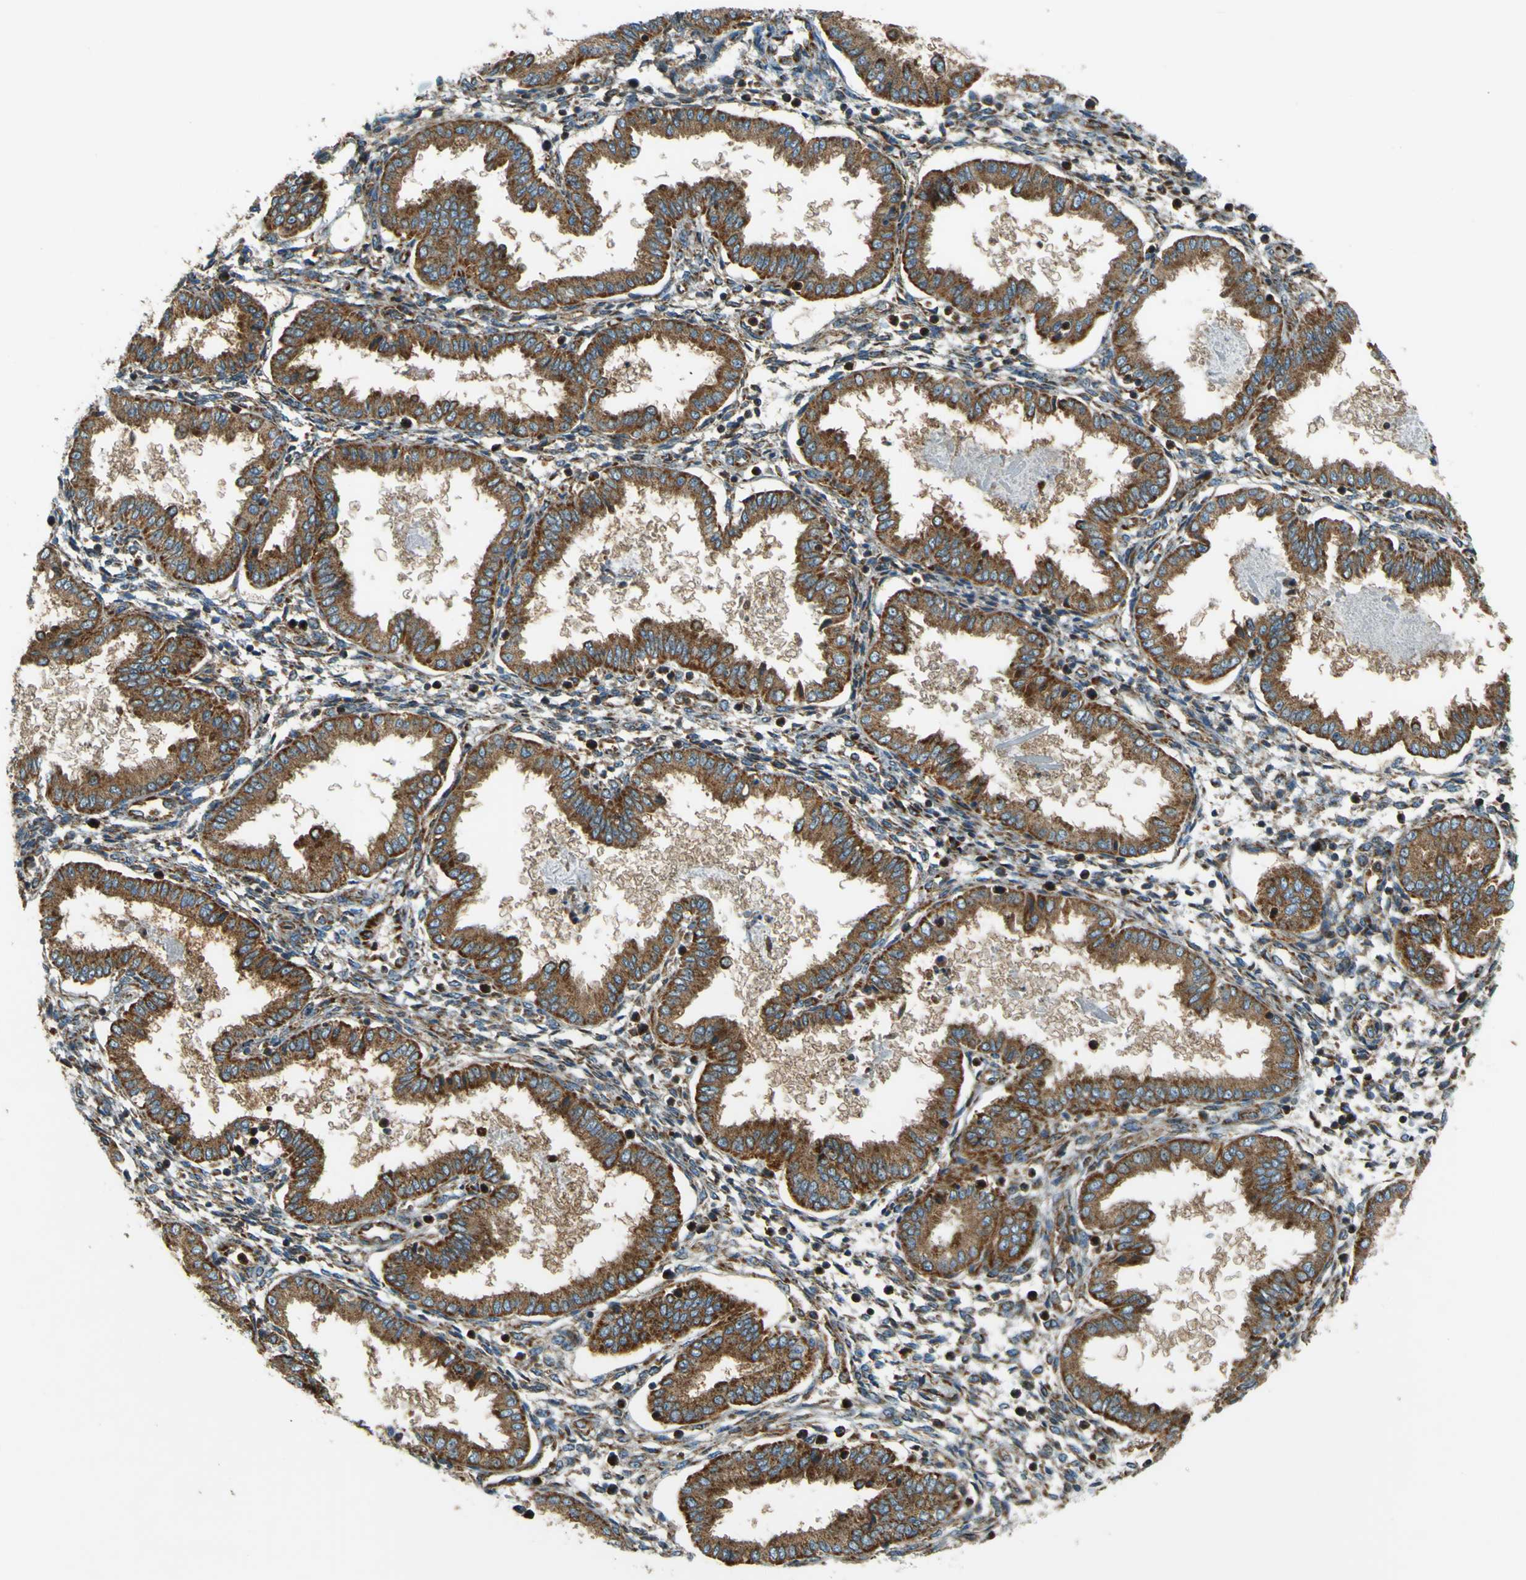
{"staining": {"intensity": "moderate", "quantity": "25%-75%", "location": "cytoplasmic/membranous"}, "tissue": "endometrium", "cell_type": "Cells in endometrial stroma", "image_type": "normal", "snomed": [{"axis": "morphology", "description": "Normal tissue, NOS"}, {"axis": "topography", "description": "Endometrium"}], "caption": "Immunohistochemistry (IHC) (DAB) staining of unremarkable human endometrium demonstrates moderate cytoplasmic/membranous protein staining in approximately 25%-75% of cells in endometrial stroma. The staining is performed using DAB (3,3'-diaminobenzidine) brown chromogen to label protein expression. The nuclei are counter-stained blue using hematoxylin.", "gene": "DNAJC5", "patient": {"sex": "female", "age": 33}}